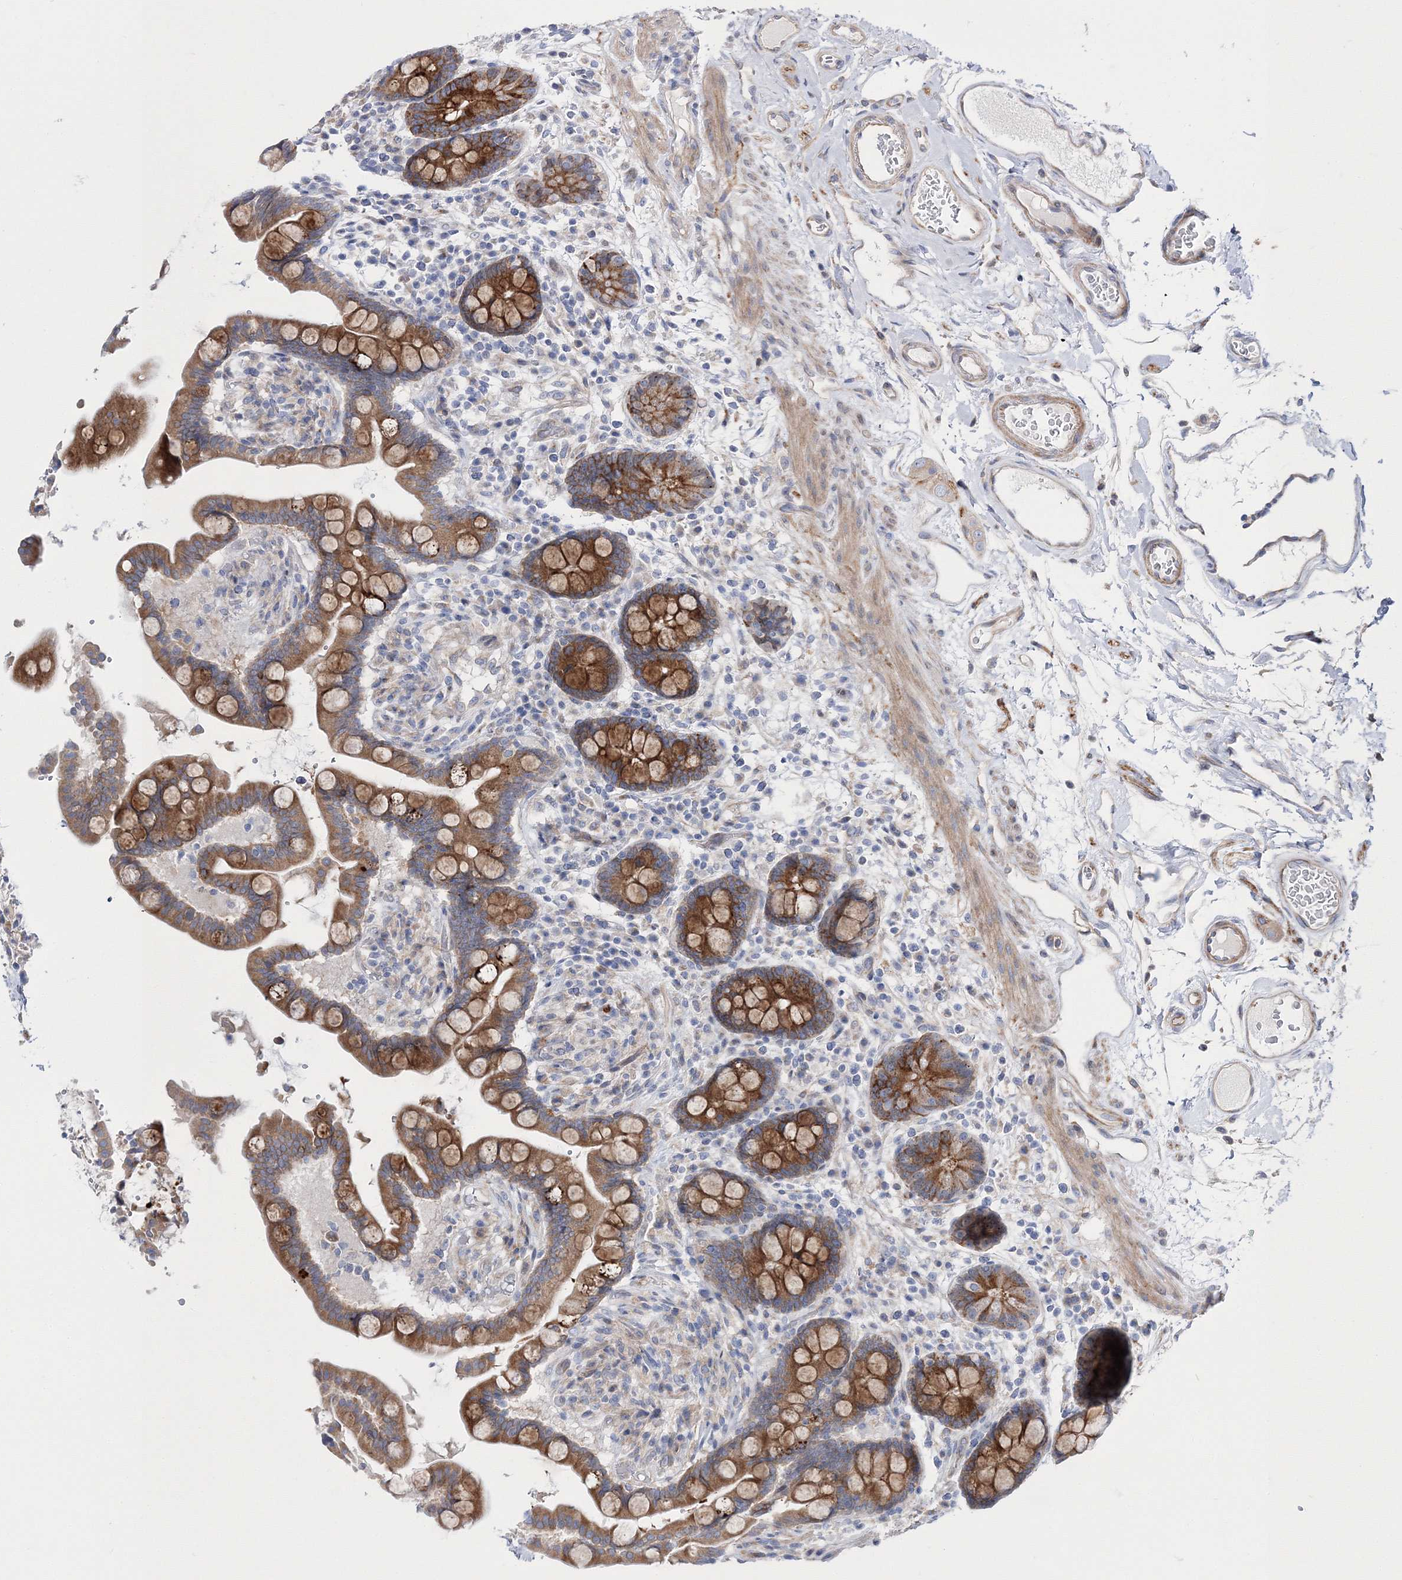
{"staining": {"intensity": "moderate", "quantity": "25%-75%", "location": "cytoplasmic/membranous"}, "tissue": "colon", "cell_type": "Endothelial cells", "image_type": "normal", "snomed": [{"axis": "morphology", "description": "Normal tissue, NOS"}, {"axis": "topography", "description": "Colon"}], "caption": "Approximately 25%-75% of endothelial cells in normal human colon reveal moderate cytoplasmic/membranous protein positivity as visualized by brown immunohistochemical staining.", "gene": "ARHGAP32", "patient": {"sex": "male", "age": 73}}